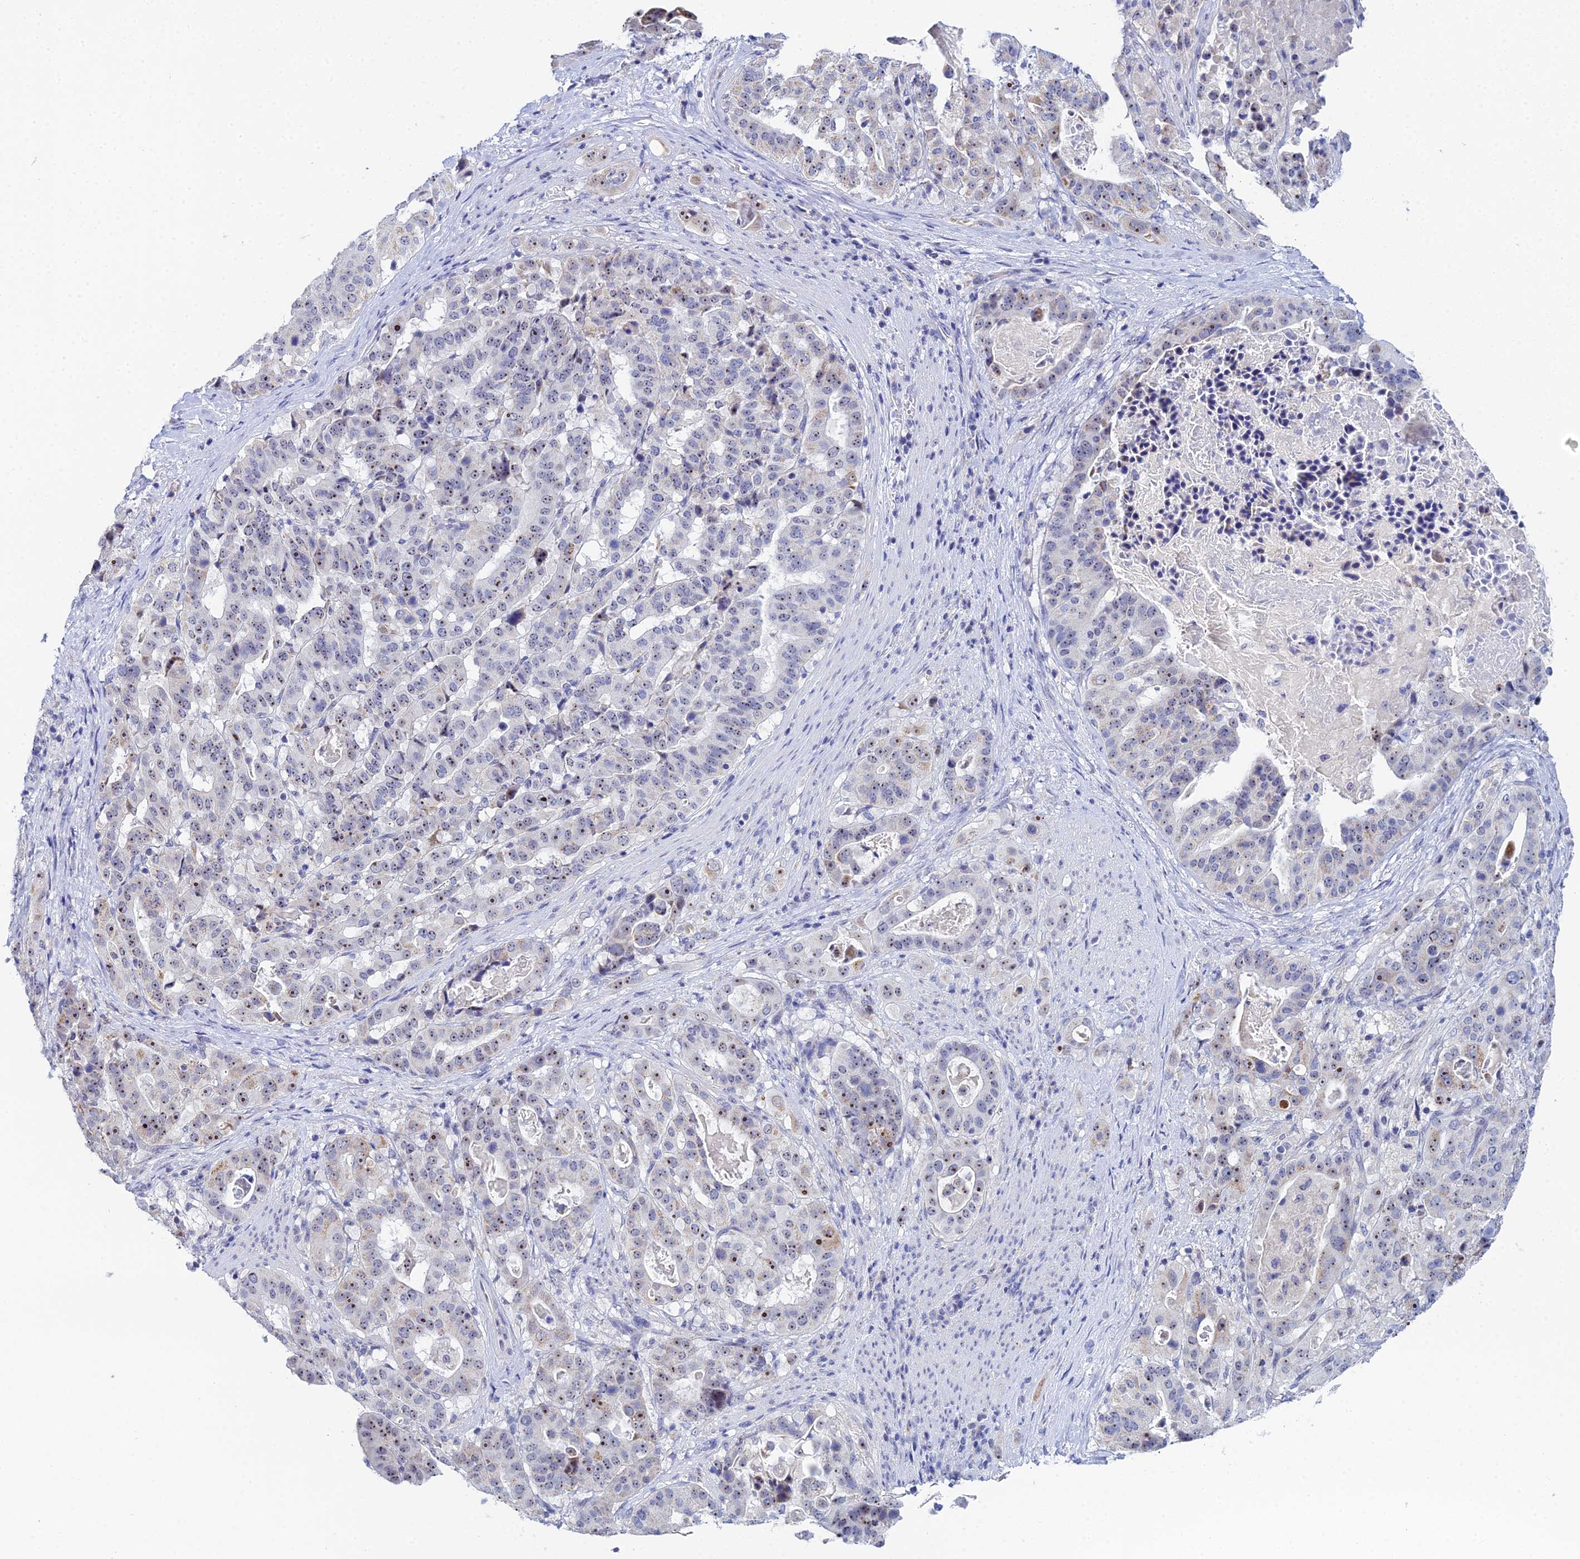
{"staining": {"intensity": "moderate", "quantity": "25%-75%", "location": "nuclear"}, "tissue": "stomach cancer", "cell_type": "Tumor cells", "image_type": "cancer", "snomed": [{"axis": "morphology", "description": "Adenocarcinoma, NOS"}, {"axis": "topography", "description": "Stomach"}], "caption": "This micrograph exhibits immunohistochemistry staining of human stomach adenocarcinoma, with medium moderate nuclear positivity in about 25%-75% of tumor cells.", "gene": "PLPP4", "patient": {"sex": "male", "age": 48}}